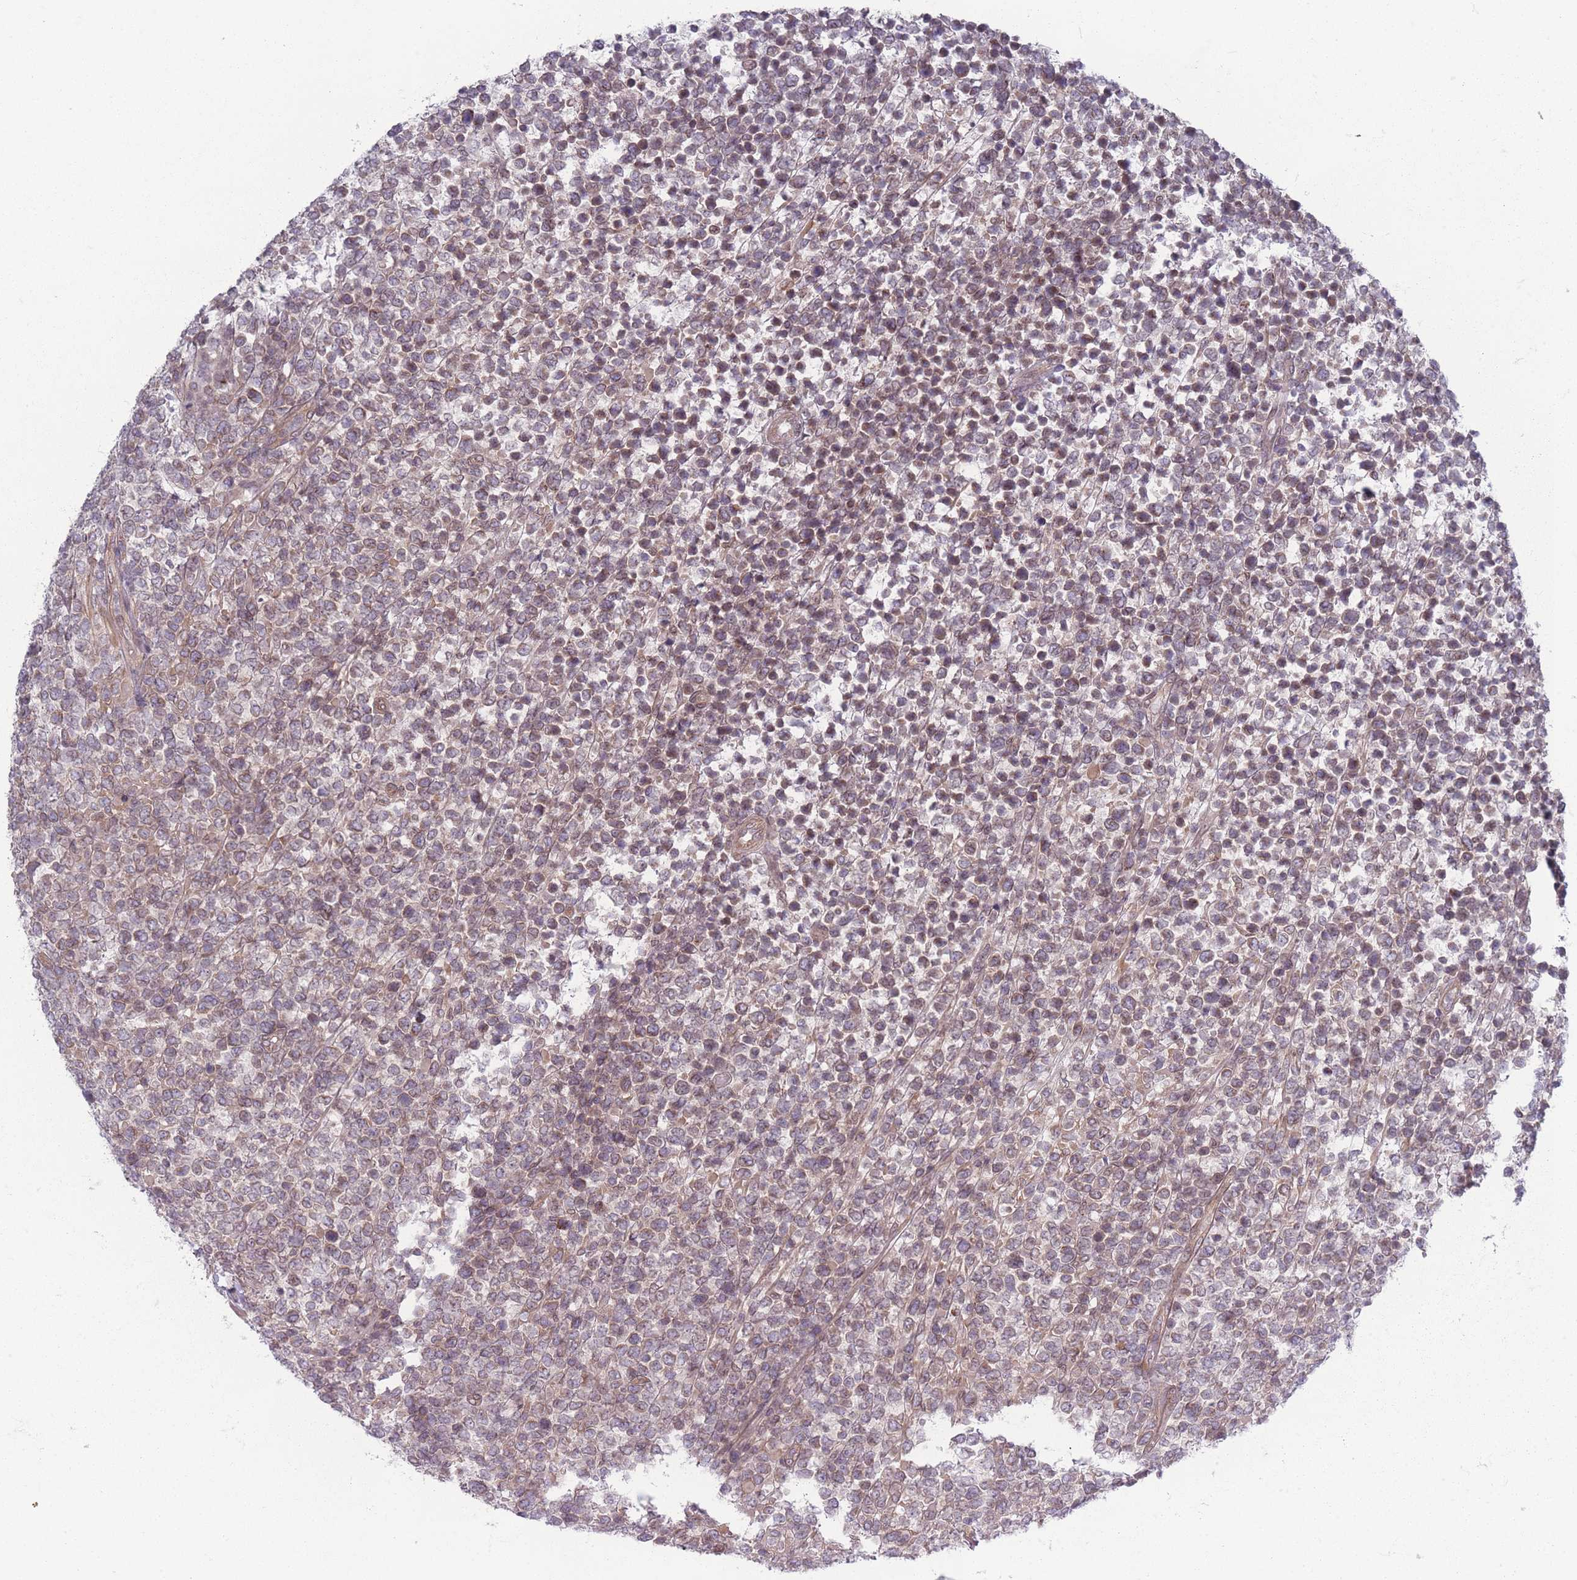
{"staining": {"intensity": "weak", "quantity": ">75%", "location": "nuclear"}, "tissue": "lymphoma", "cell_type": "Tumor cells", "image_type": "cancer", "snomed": [{"axis": "morphology", "description": "Malignant lymphoma, non-Hodgkin's type, High grade"}, {"axis": "topography", "description": "Soft tissue"}], "caption": "The image reveals staining of lymphoma, revealing weak nuclear protein expression (brown color) within tumor cells.", "gene": "VRK2", "patient": {"sex": "female", "age": 56}}